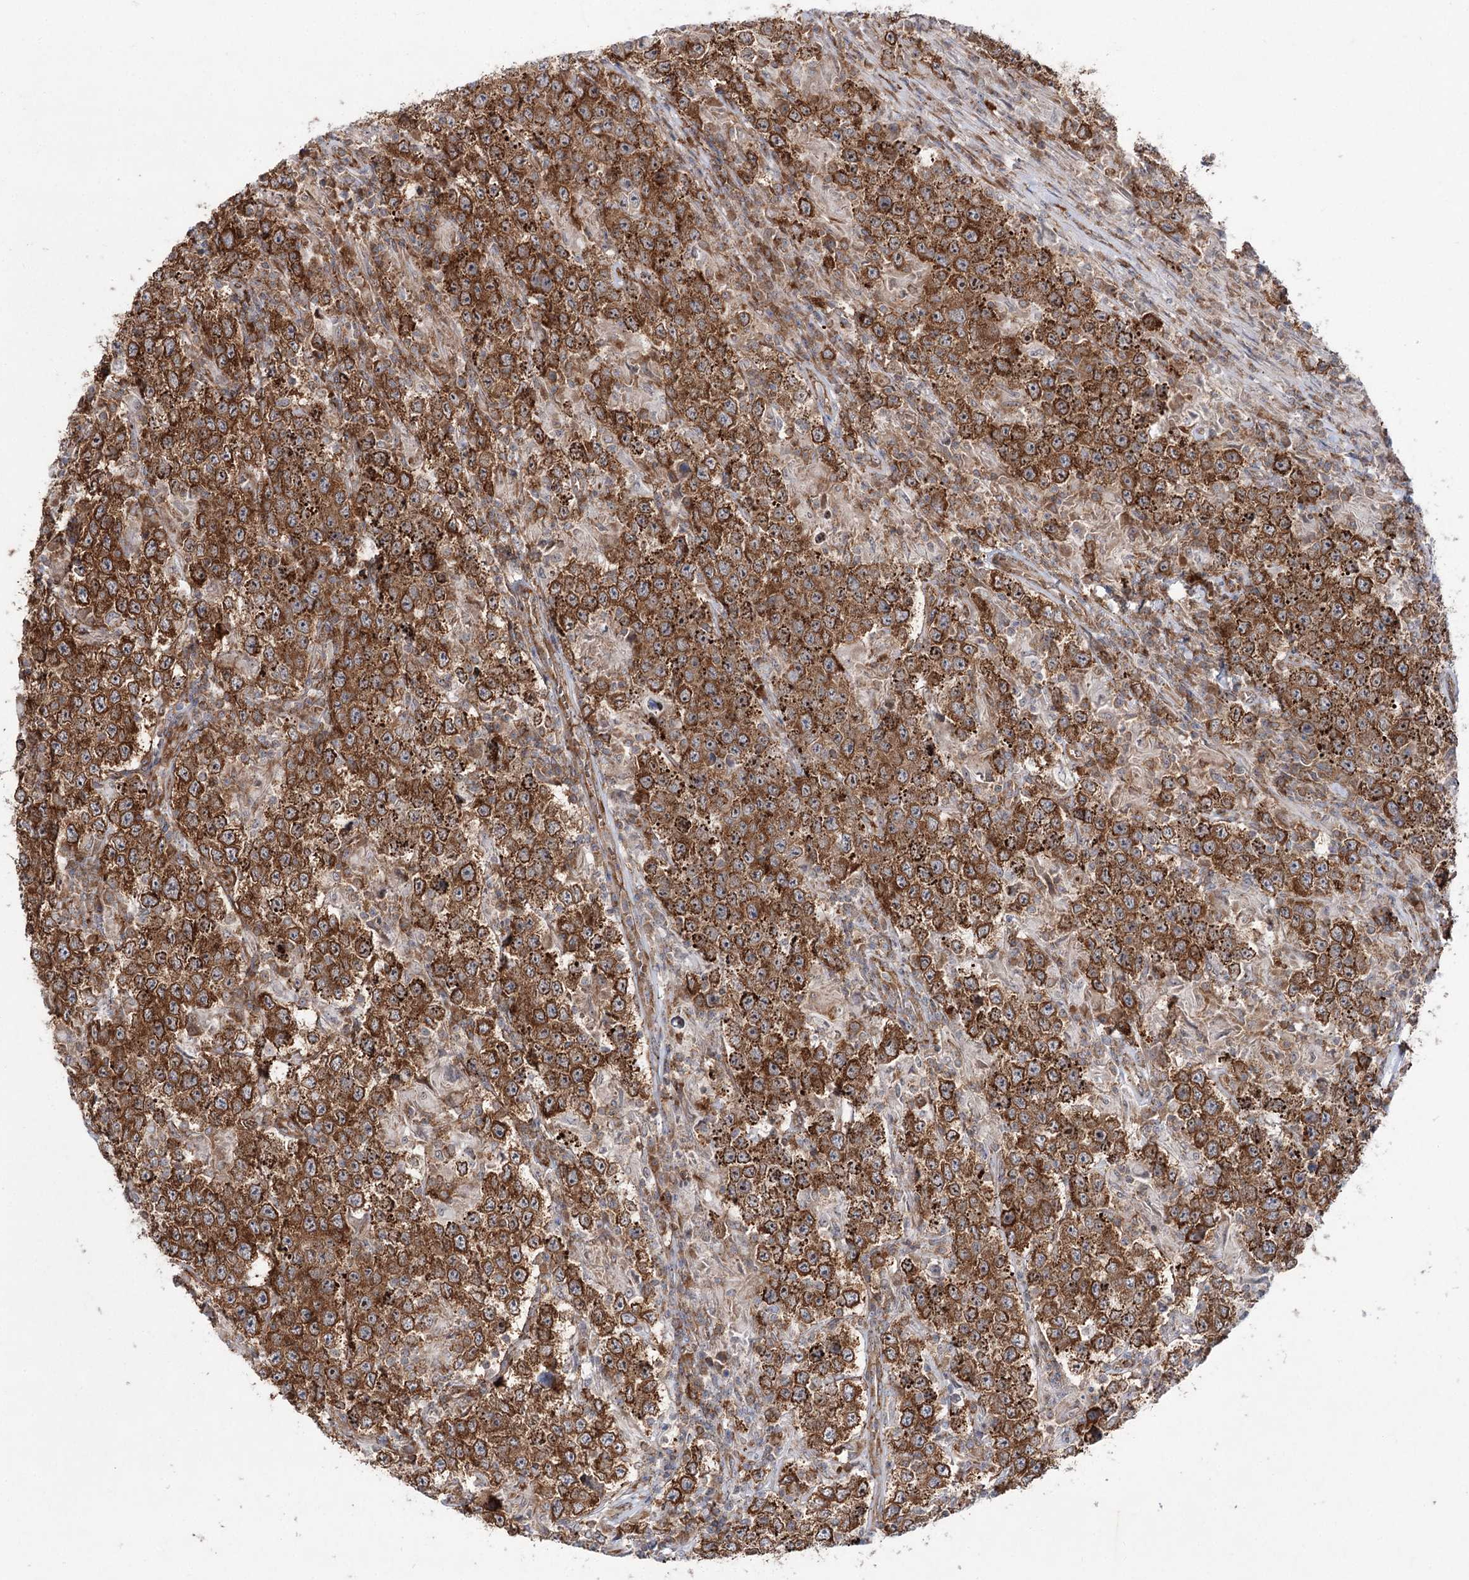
{"staining": {"intensity": "strong", "quantity": ">75%", "location": "cytoplasmic/membranous"}, "tissue": "testis cancer", "cell_type": "Tumor cells", "image_type": "cancer", "snomed": [{"axis": "morphology", "description": "Normal tissue, NOS"}, {"axis": "morphology", "description": "Urothelial carcinoma, High grade"}, {"axis": "morphology", "description": "Seminoma, NOS"}, {"axis": "morphology", "description": "Carcinoma, Embryonal, NOS"}, {"axis": "topography", "description": "Urinary bladder"}, {"axis": "topography", "description": "Testis"}], "caption": "Immunohistochemical staining of human seminoma (testis) exhibits high levels of strong cytoplasmic/membranous protein staining in approximately >75% of tumor cells.", "gene": "VWA2", "patient": {"sex": "male", "age": 41}}